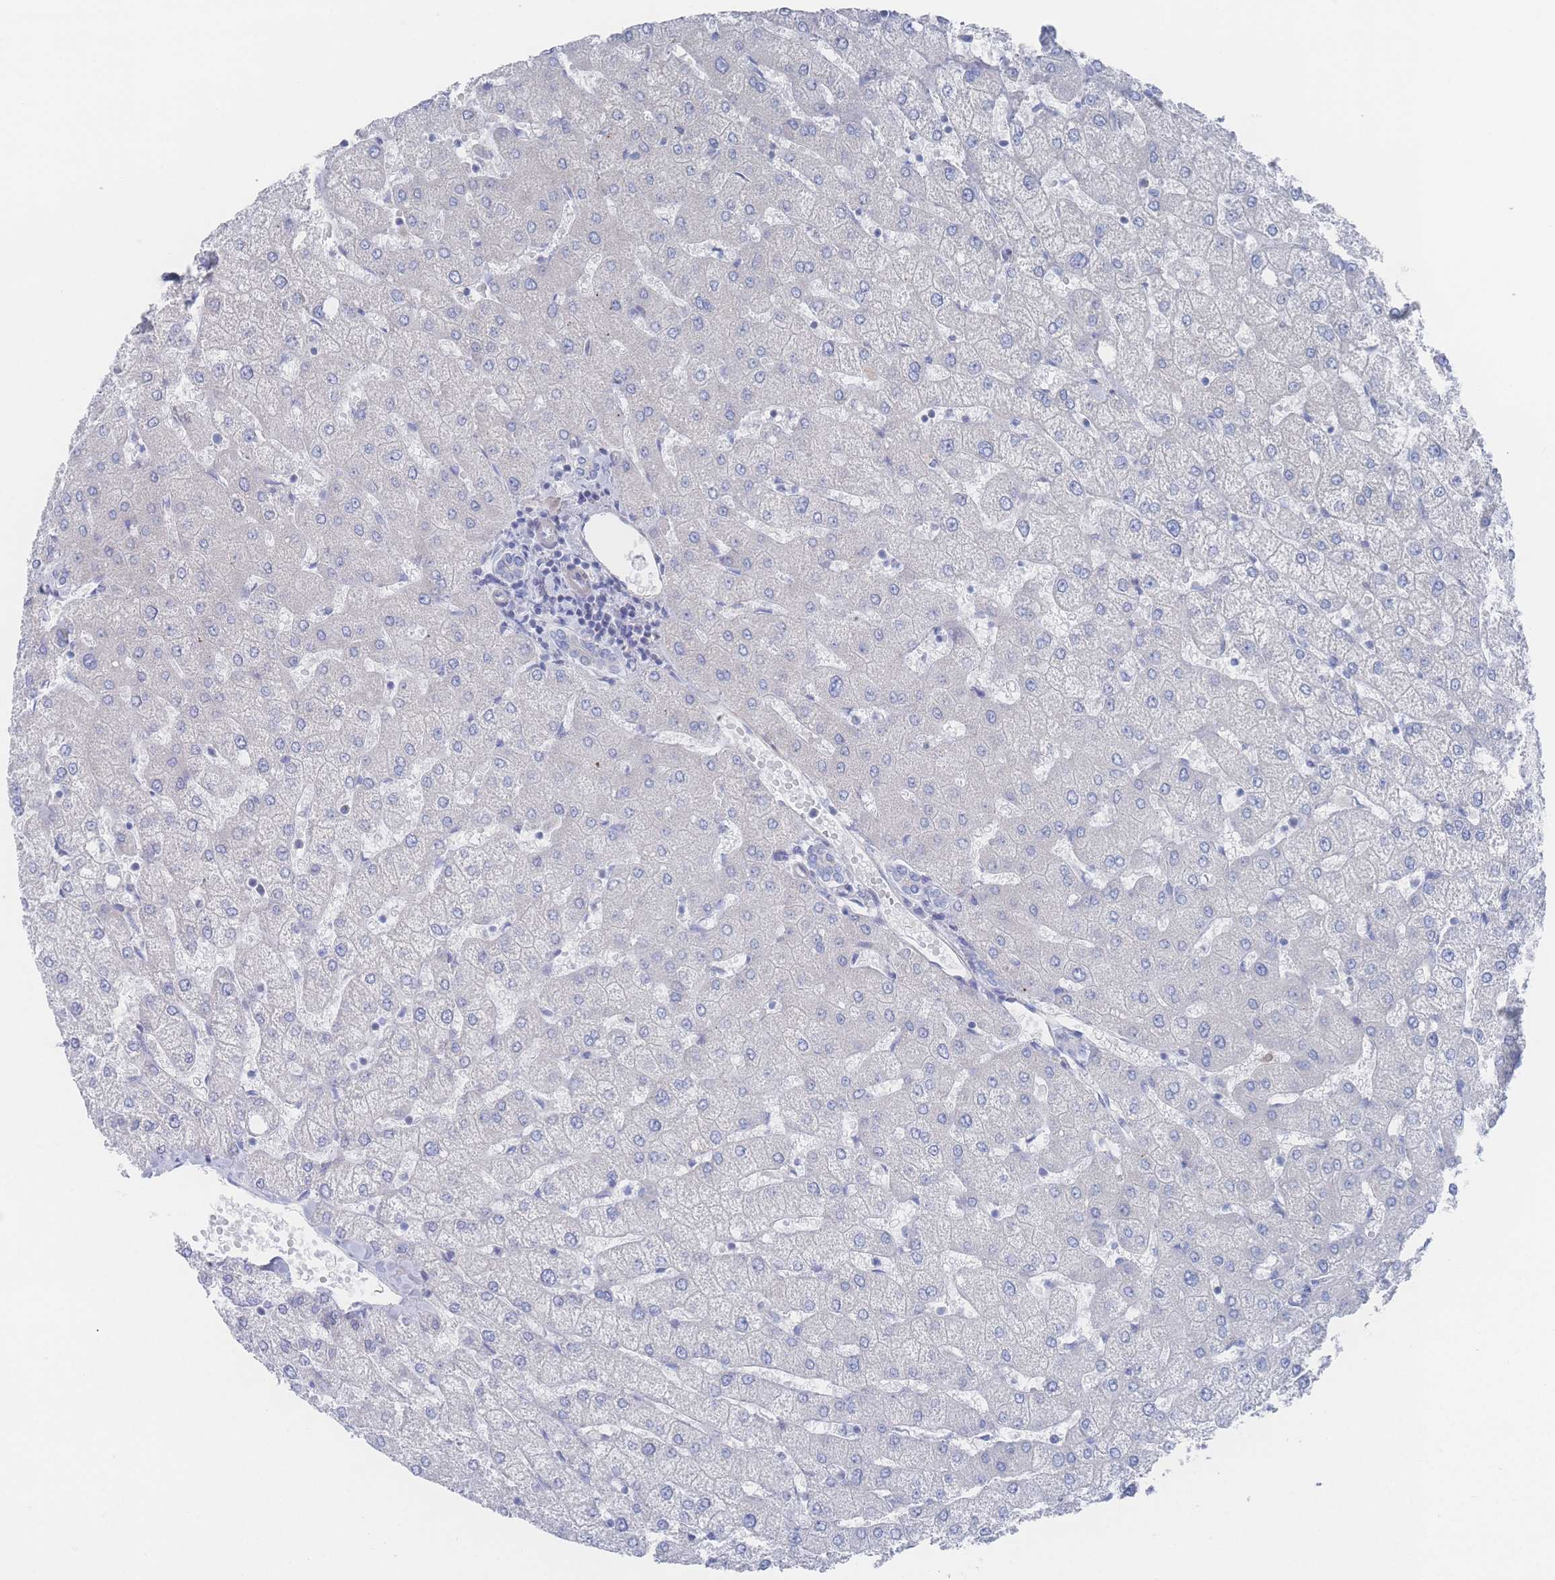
{"staining": {"intensity": "negative", "quantity": "none", "location": "none"}, "tissue": "liver", "cell_type": "Cholangiocytes", "image_type": "normal", "snomed": [{"axis": "morphology", "description": "Normal tissue, NOS"}, {"axis": "topography", "description": "Liver"}], "caption": "Cholangiocytes are negative for brown protein staining in unremarkable liver. (DAB (3,3'-diaminobenzidine) immunohistochemistry visualized using brightfield microscopy, high magnification).", "gene": "SNPH", "patient": {"sex": "female", "age": 54}}